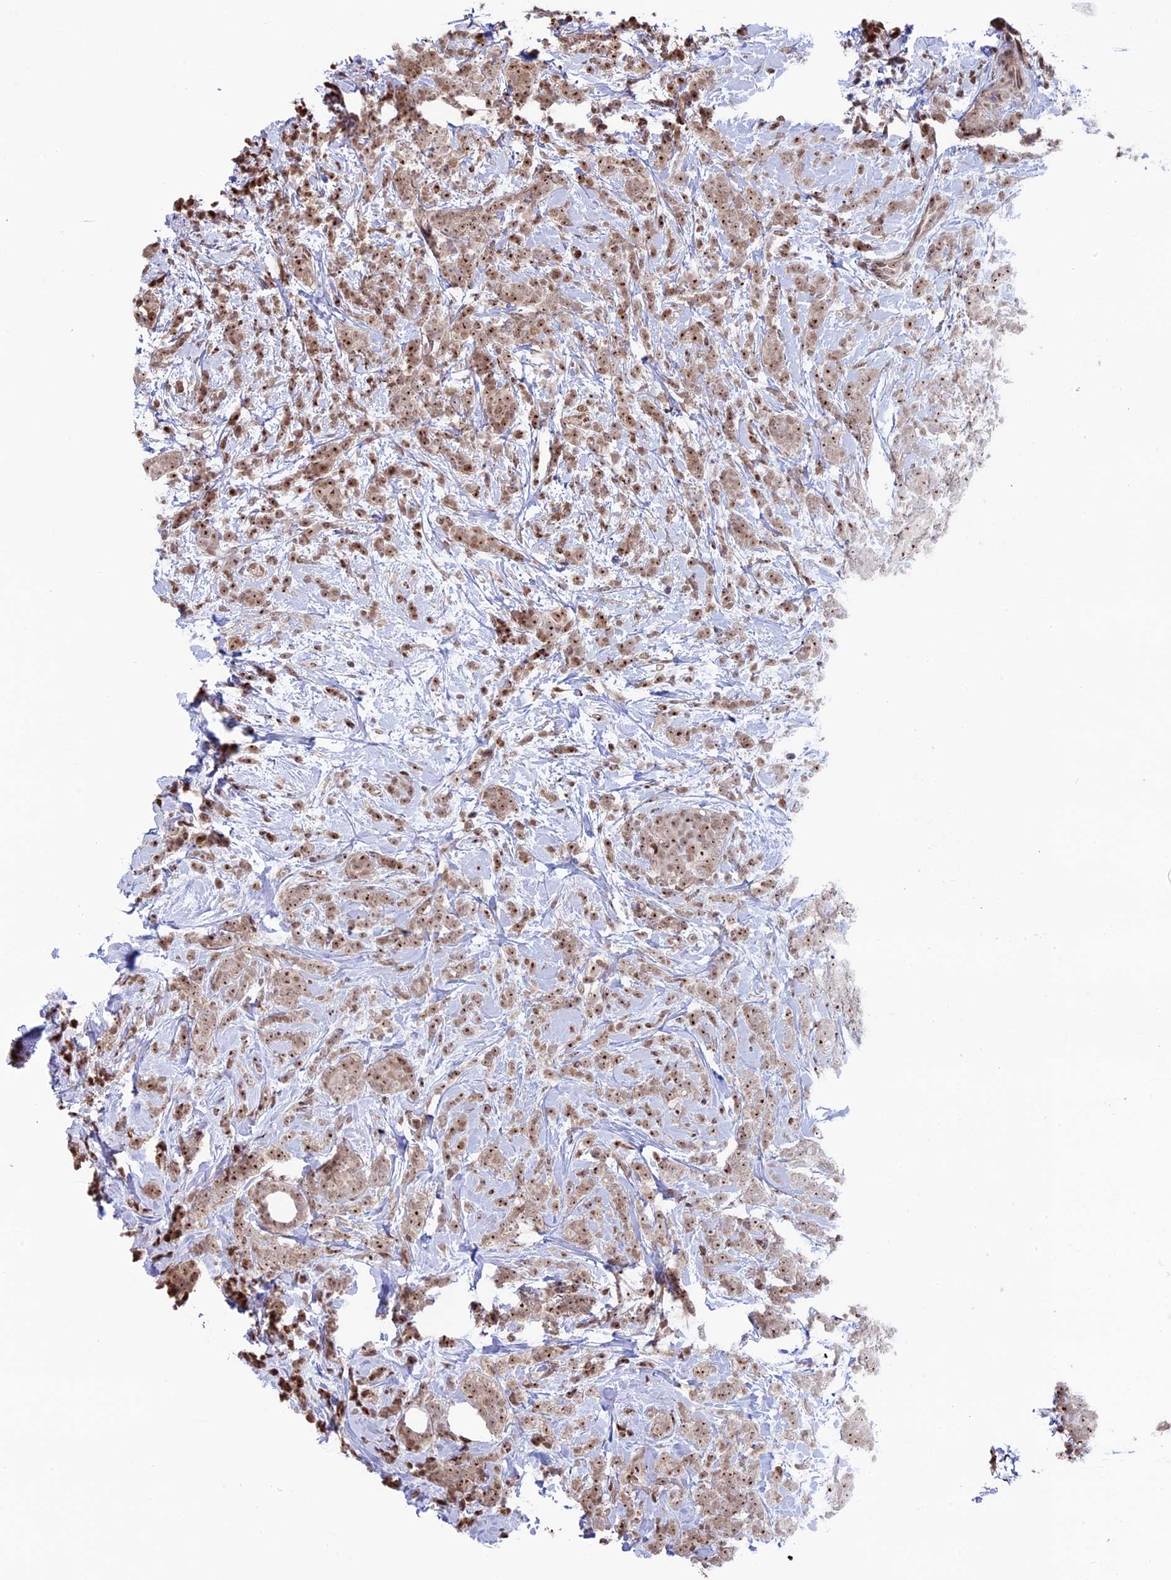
{"staining": {"intensity": "moderate", "quantity": ">75%", "location": "nuclear"}, "tissue": "breast cancer", "cell_type": "Tumor cells", "image_type": "cancer", "snomed": [{"axis": "morphology", "description": "Lobular carcinoma"}, {"axis": "topography", "description": "Breast"}], "caption": "IHC micrograph of lobular carcinoma (breast) stained for a protein (brown), which exhibits medium levels of moderate nuclear positivity in about >75% of tumor cells.", "gene": "CCDC86", "patient": {"sex": "female", "age": 58}}